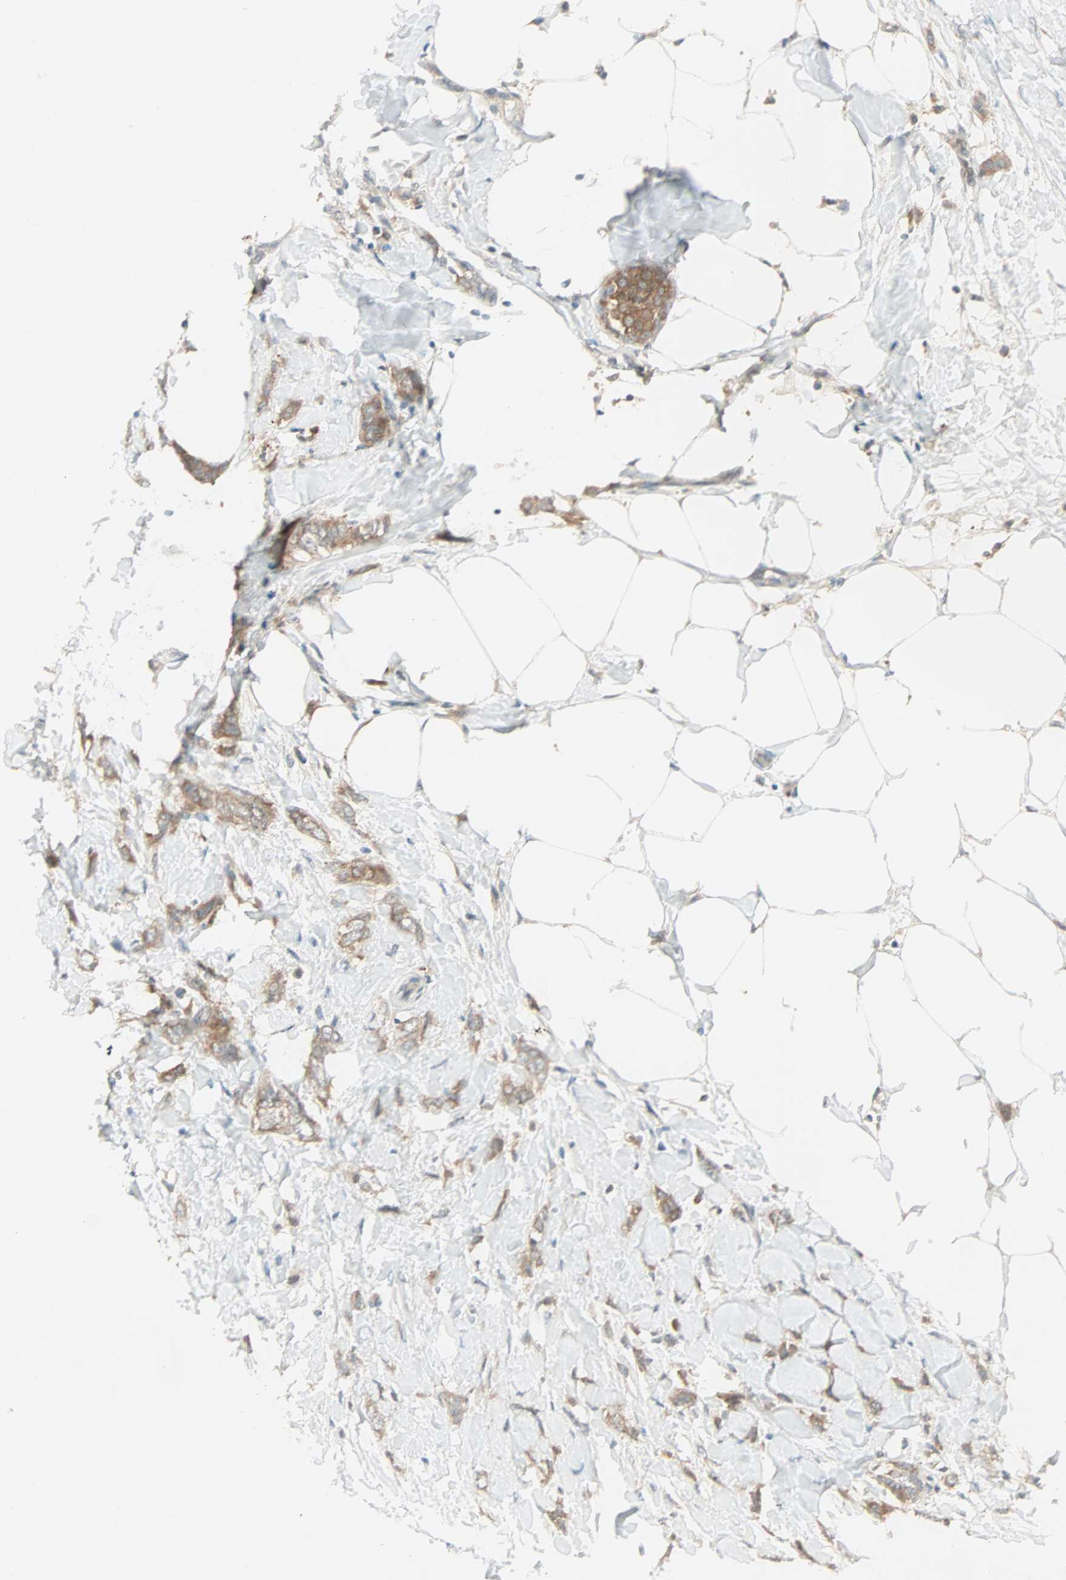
{"staining": {"intensity": "moderate", "quantity": ">75%", "location": "cytoplasmic/membranous"}, "tissue": "breast cancer", "cell_type": "Tumor cells", "image_type": "cancer", "snomed": [{"axis": "morphology", "description": "Lobular carcinoma, in situ"}, {"axis": "morphology", "description": "Lobular carcinoma"}, {"axis": "topography", "description": "Breast"}], "caption": "Breast cancer (lobular carcinoma in situ) stained with a protein marker exhibits moderate staining in tumor cells.", "gene": "SMIM8", "patient": {"sex": "female", "age": 41}}